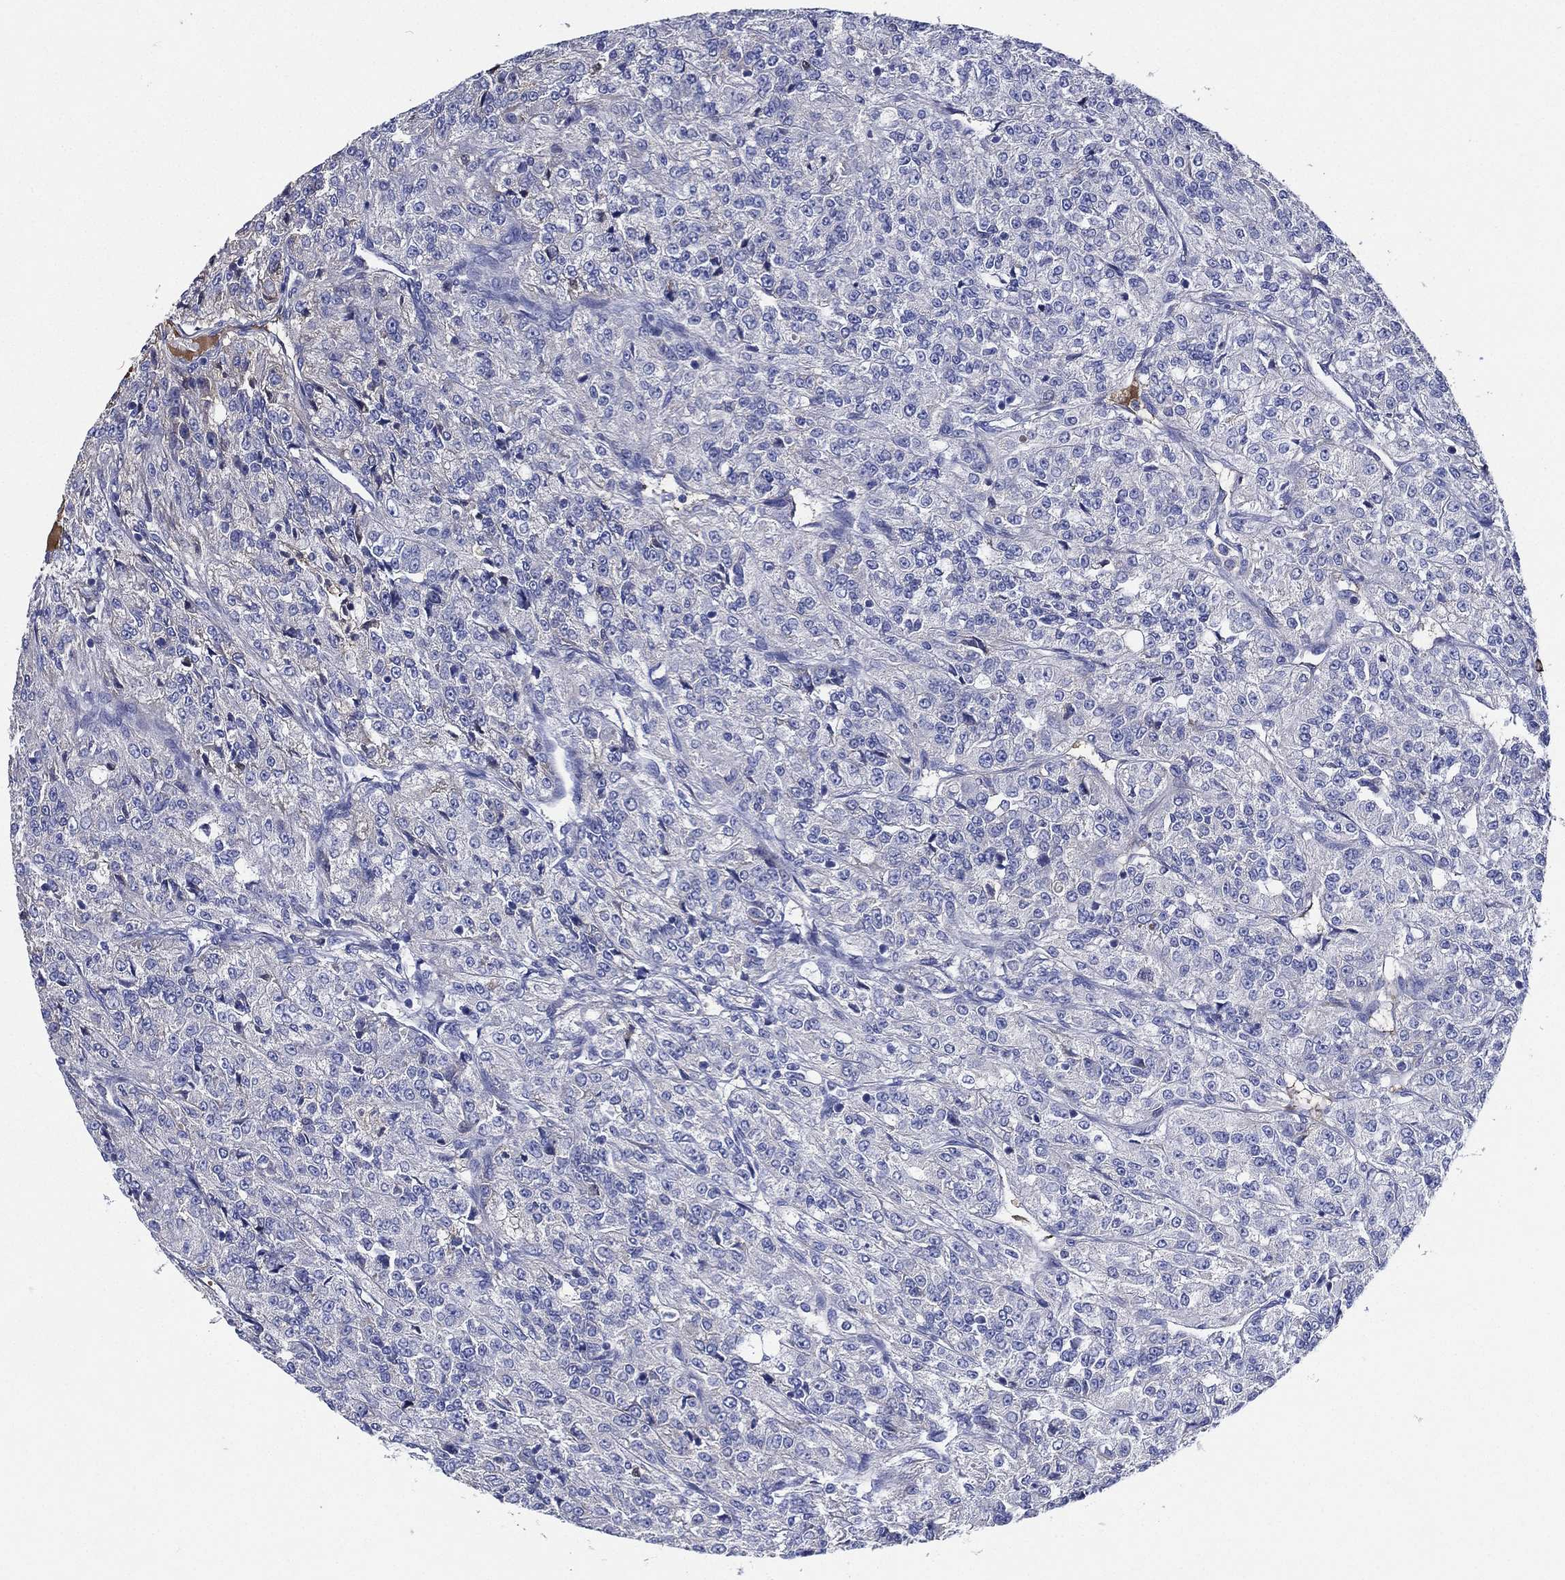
{"staining": {"intensity": "negative", "quantity": "none", "location": "none"}, "tissue": "renal cancer", "cell_type": "Tumor cells", "image_type": "cancer", "snomed": [{"axis": "morphology", "description": "Adenocarcinoma, NOS"}, {"axis": "topography", "description": "Kidney"}], "caption": "Tumor cells are negative for protein expression in human renal cancer (adenocarcinoma). The staining was performed using DAB to visualize the protein expression in brown, while the nuclei were stained in blue with hematoxylin (Magnification: 20x).", "gene": "TMPRSS11D", "patient": {"sex": "female", "age": 63}}